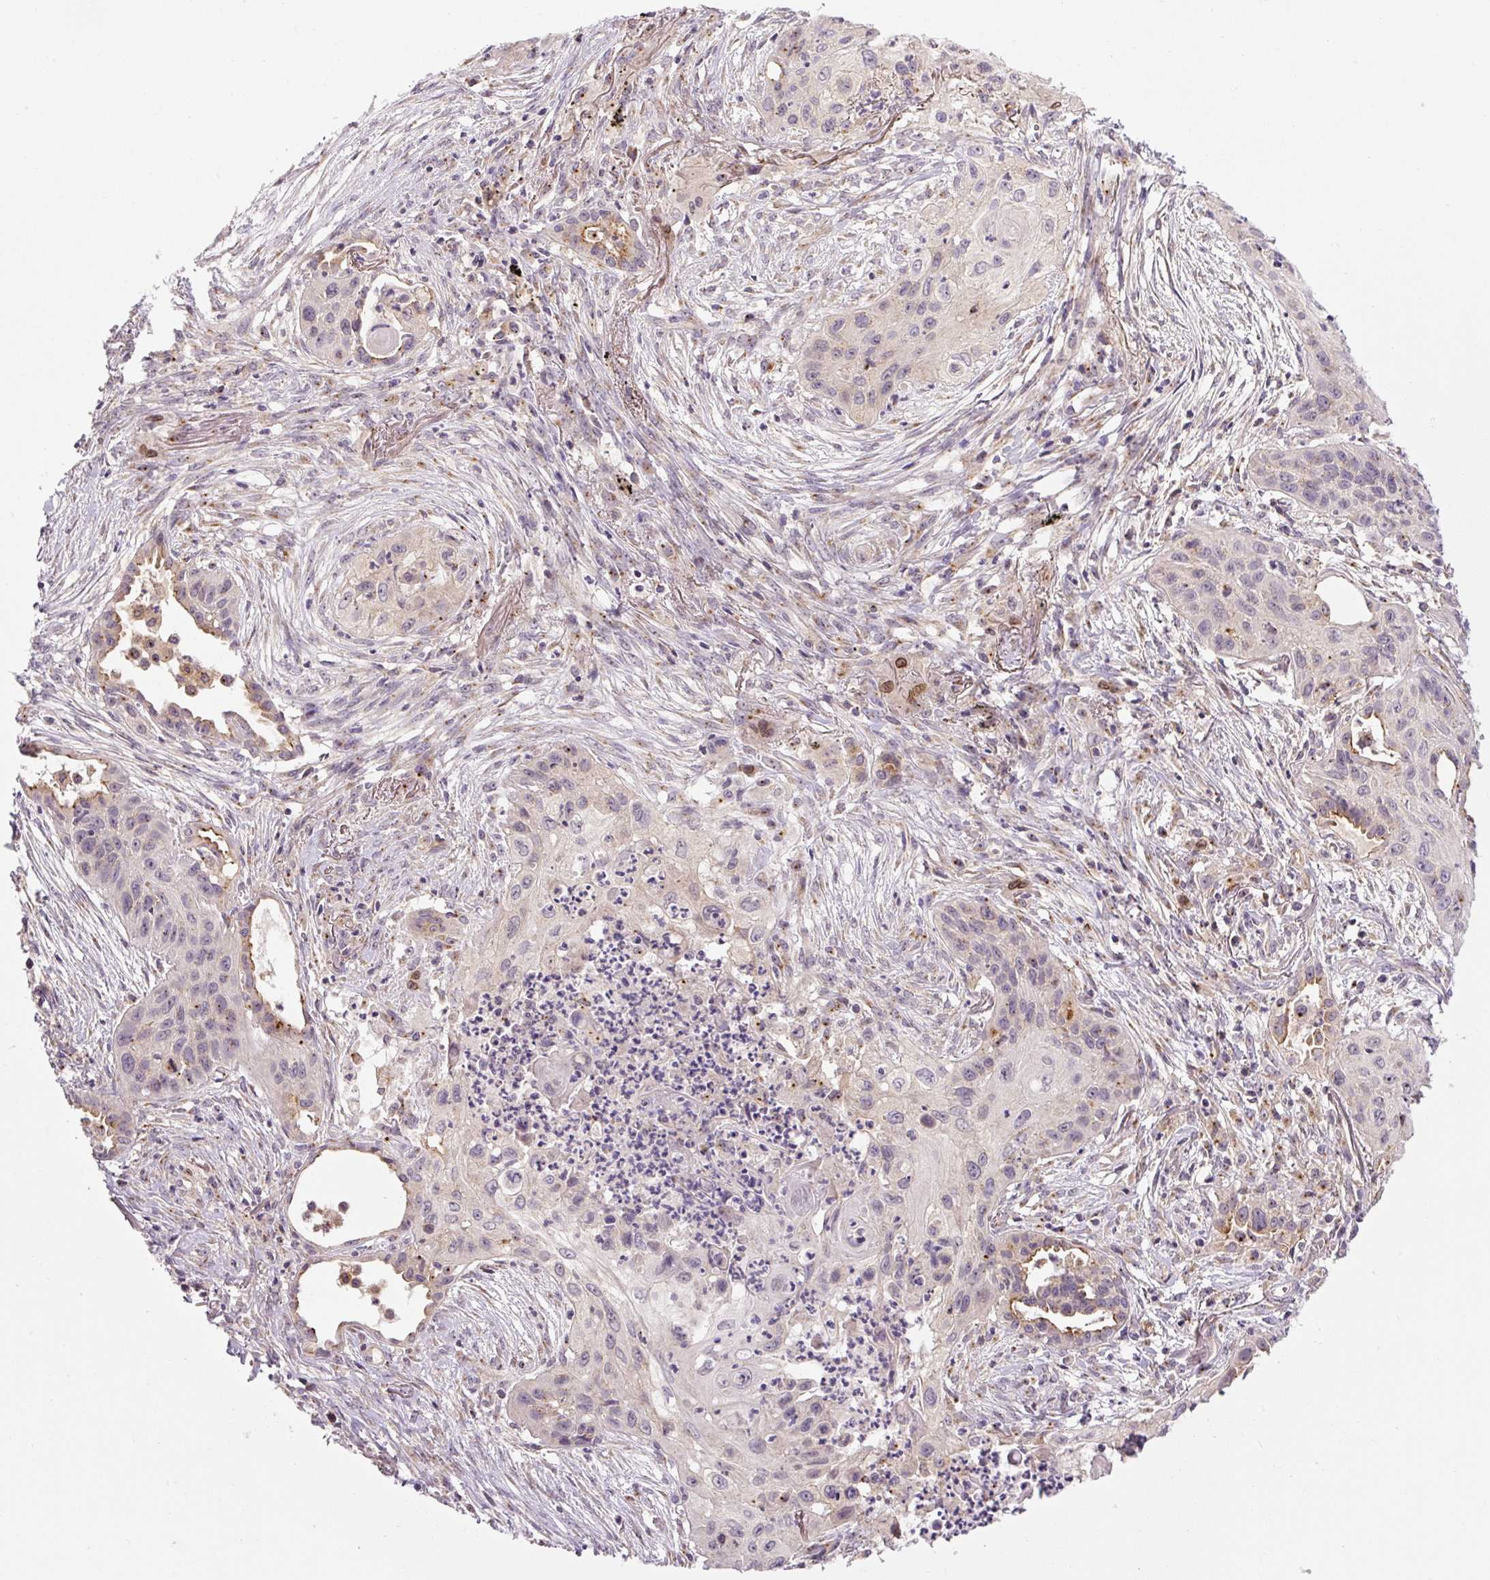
{"staining": {"intensity": "weak", "quantity": "<25%", "location": "cytoplasmic/membranous"}, "tissue": "lung cancer", "cell_type": "Tumor cells", "image_type": "cancer", "snomed": [{"axis": "morphology", "description": "Squamous cell carcinoma, NOS"}, {"axis": "topography", "description": "Lung"}], "caption": "Photomicrograph shows no protein positivity in tumor cells of squamous cell carcinoma (lung) tissue.", "gene": "PCM1", "patient": {"sex": "male", "age": 71}}